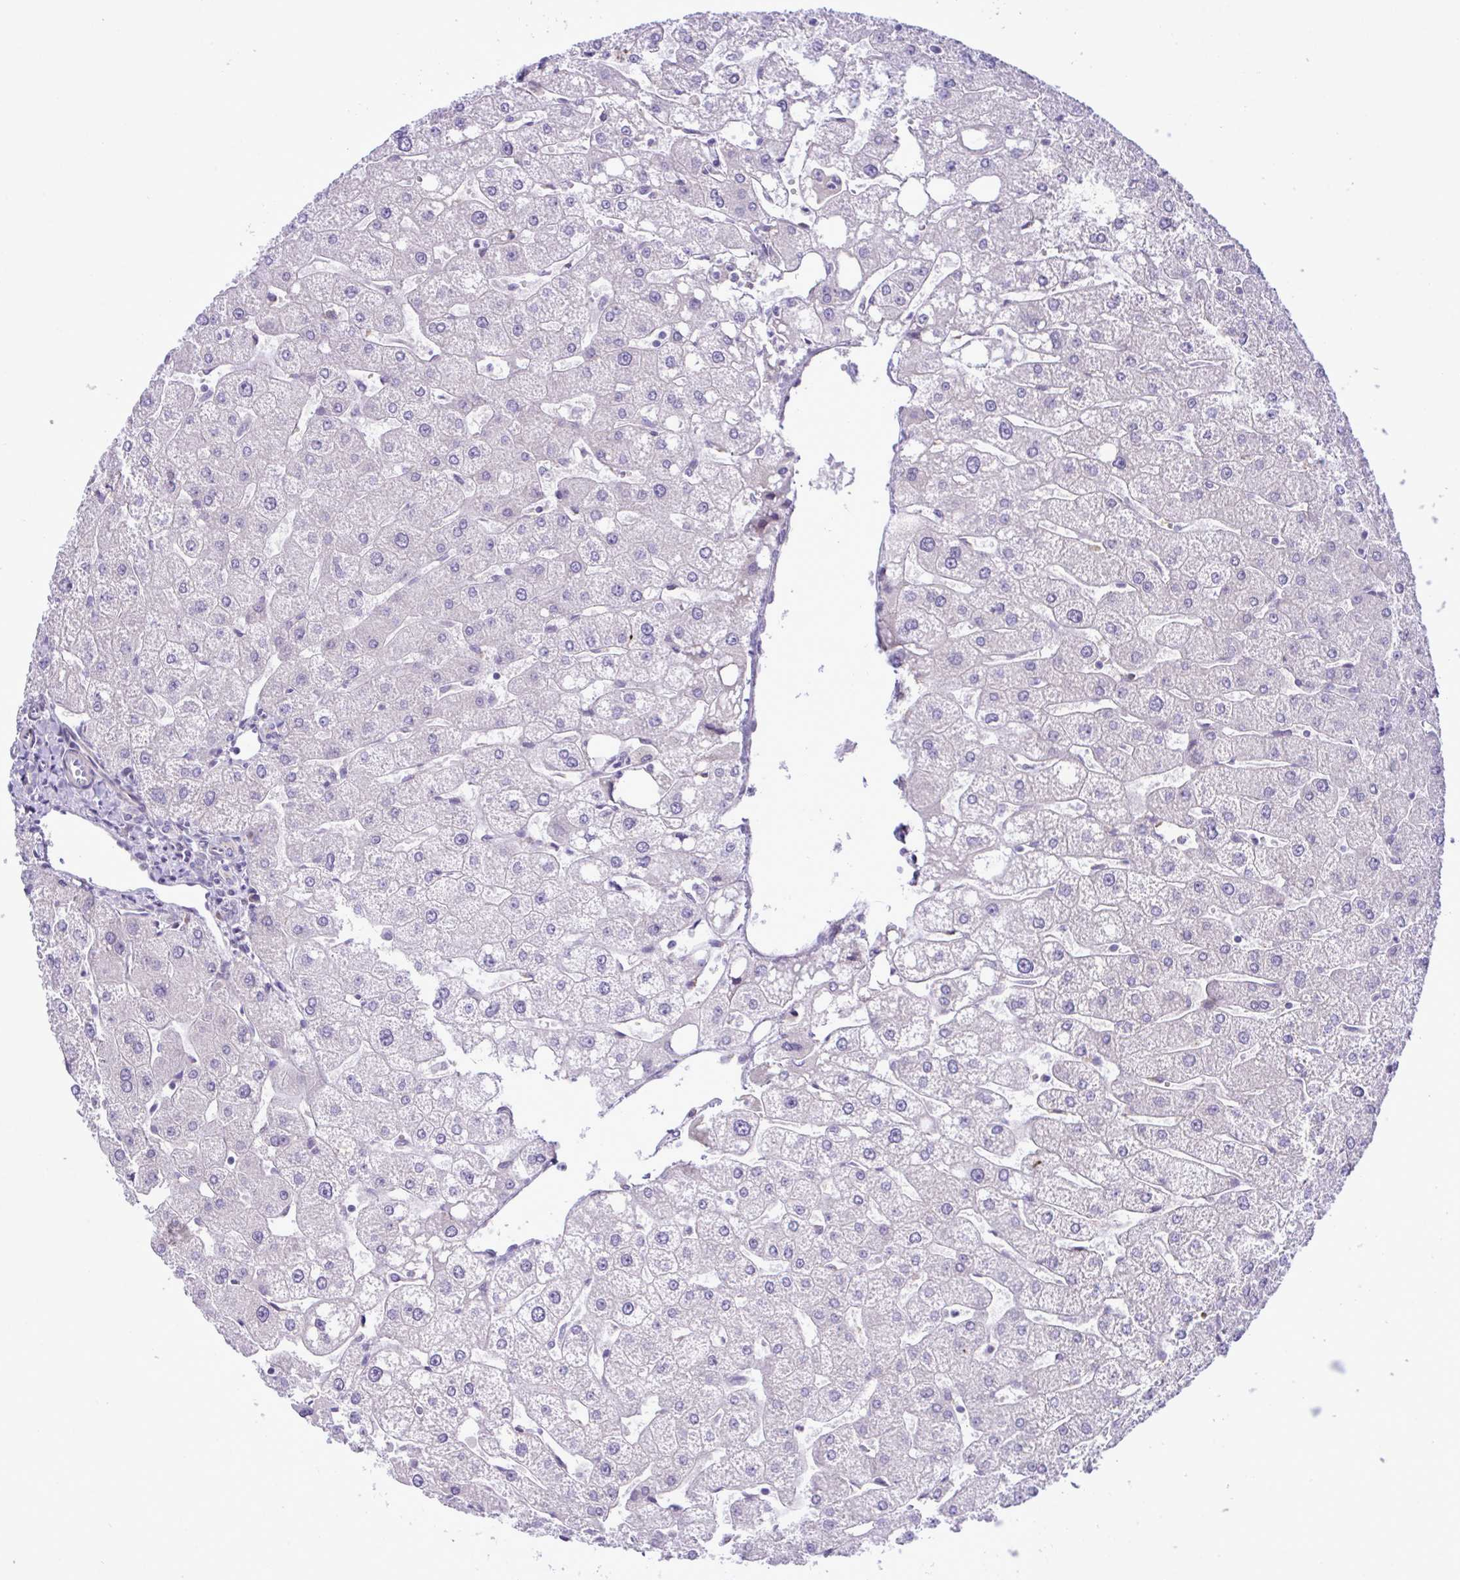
{"staining": {"intensity": "negative", "quantity": "none", "location": "none"}, "tissue": "liver", "cell_type": "Cholangiocytes", "image_type": "normal", "snomed": [{"axis": "morphology", "description": "Normal tissue, NOS"}, {"axis": "topography", "description": "Liver"}], "caption": "Cholangiocytes show no significant expression in normal liver.", "gene": "SYNPO2L", "patient": {"sex": "male", "age": 67}}